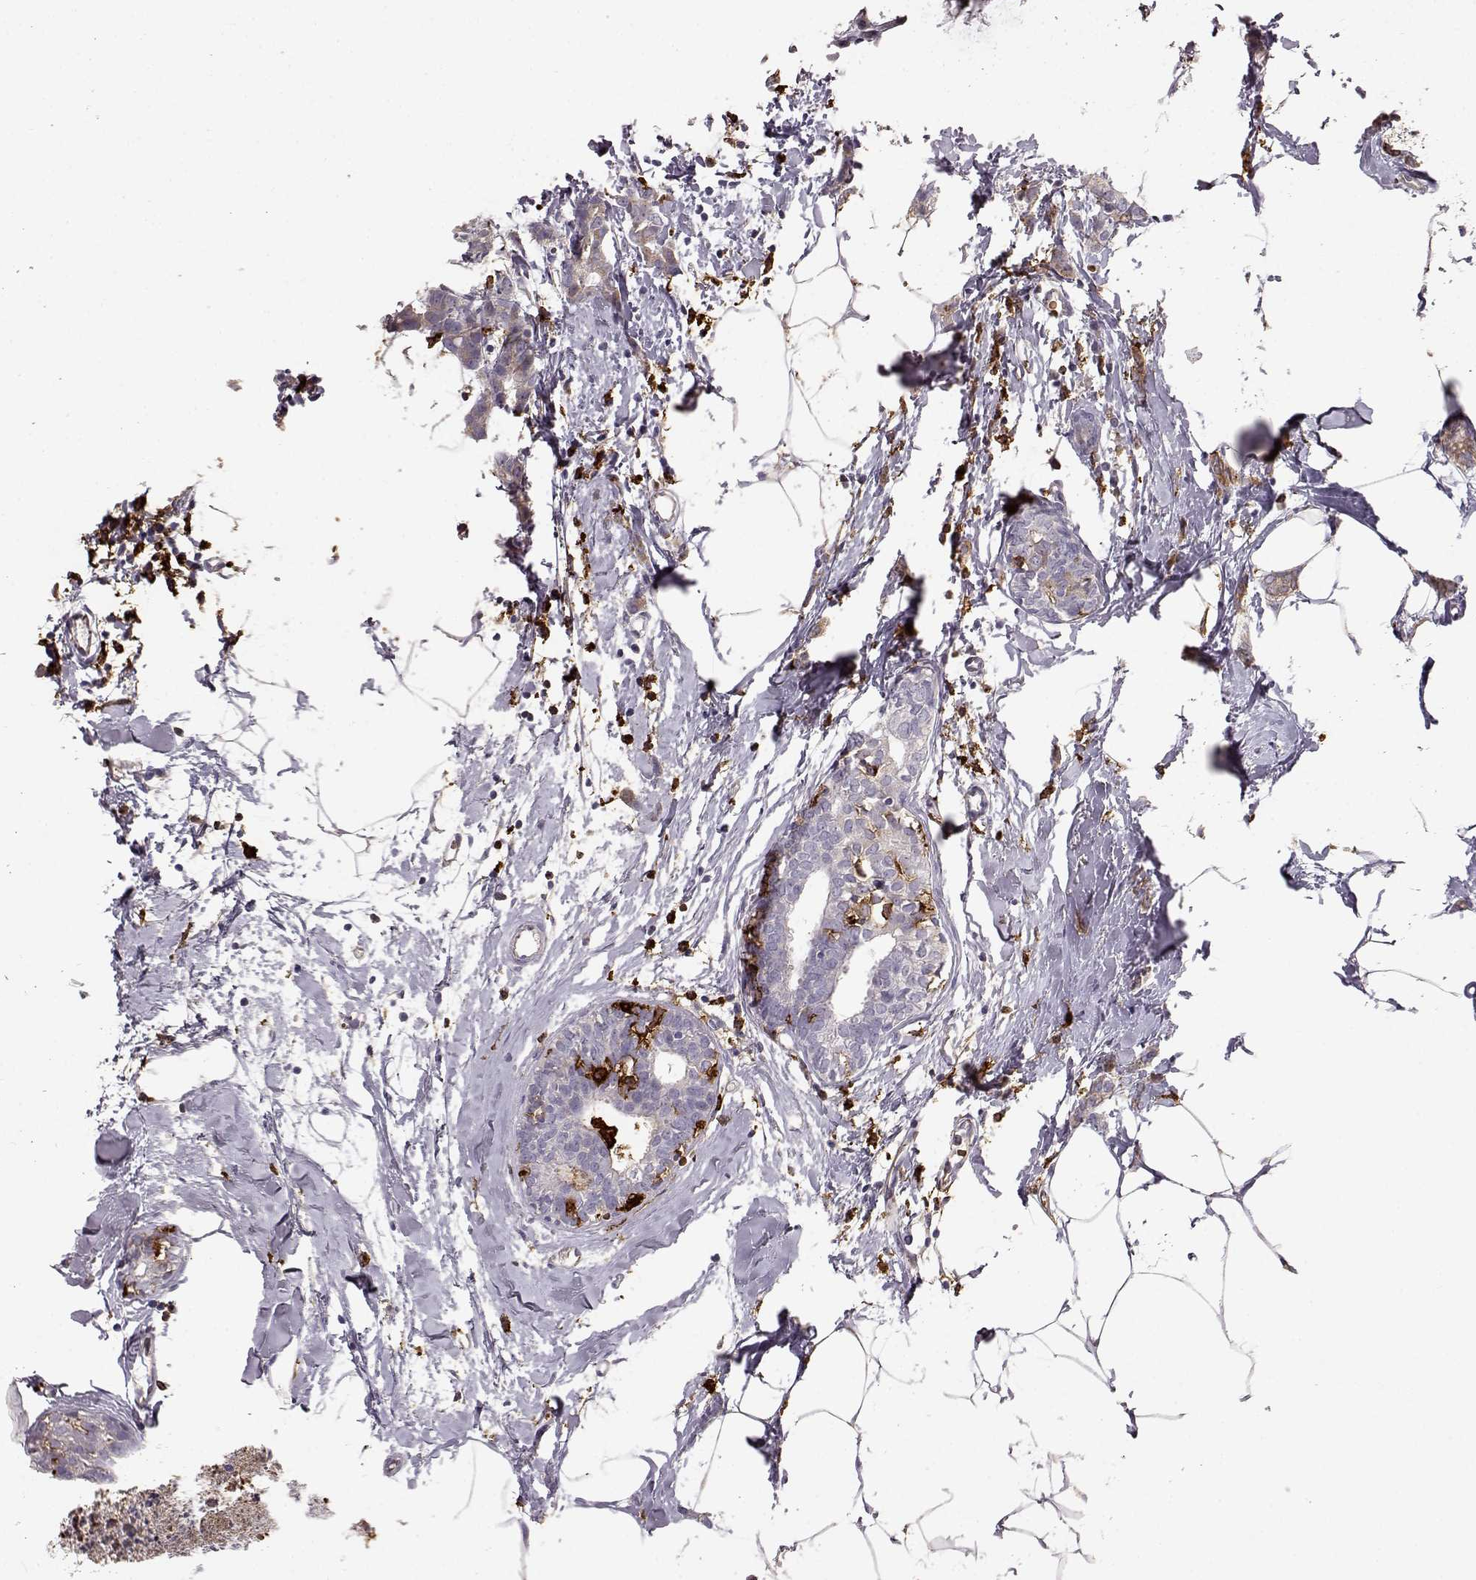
{"staining": {"intensity": "moderate", "quantity": "<25%", "location": "cytoplasmic/membranous"}, "tissue": "breast cancer", "cell_type": "Tumor cells", "image_type": "cancer", "snomed": [{"axis": "morphology", "description": "Duct carcinoma"}, {"axis": "topography", "description": "Breast"}], "caption": "Infiltrating ductal carcinoma (breast) stained for a protein exhibits moderate cytoplasmic/membranous positivity in tumor cells.", "gene": "CCNF", "patient": {"sex": "female", "age": 40}}